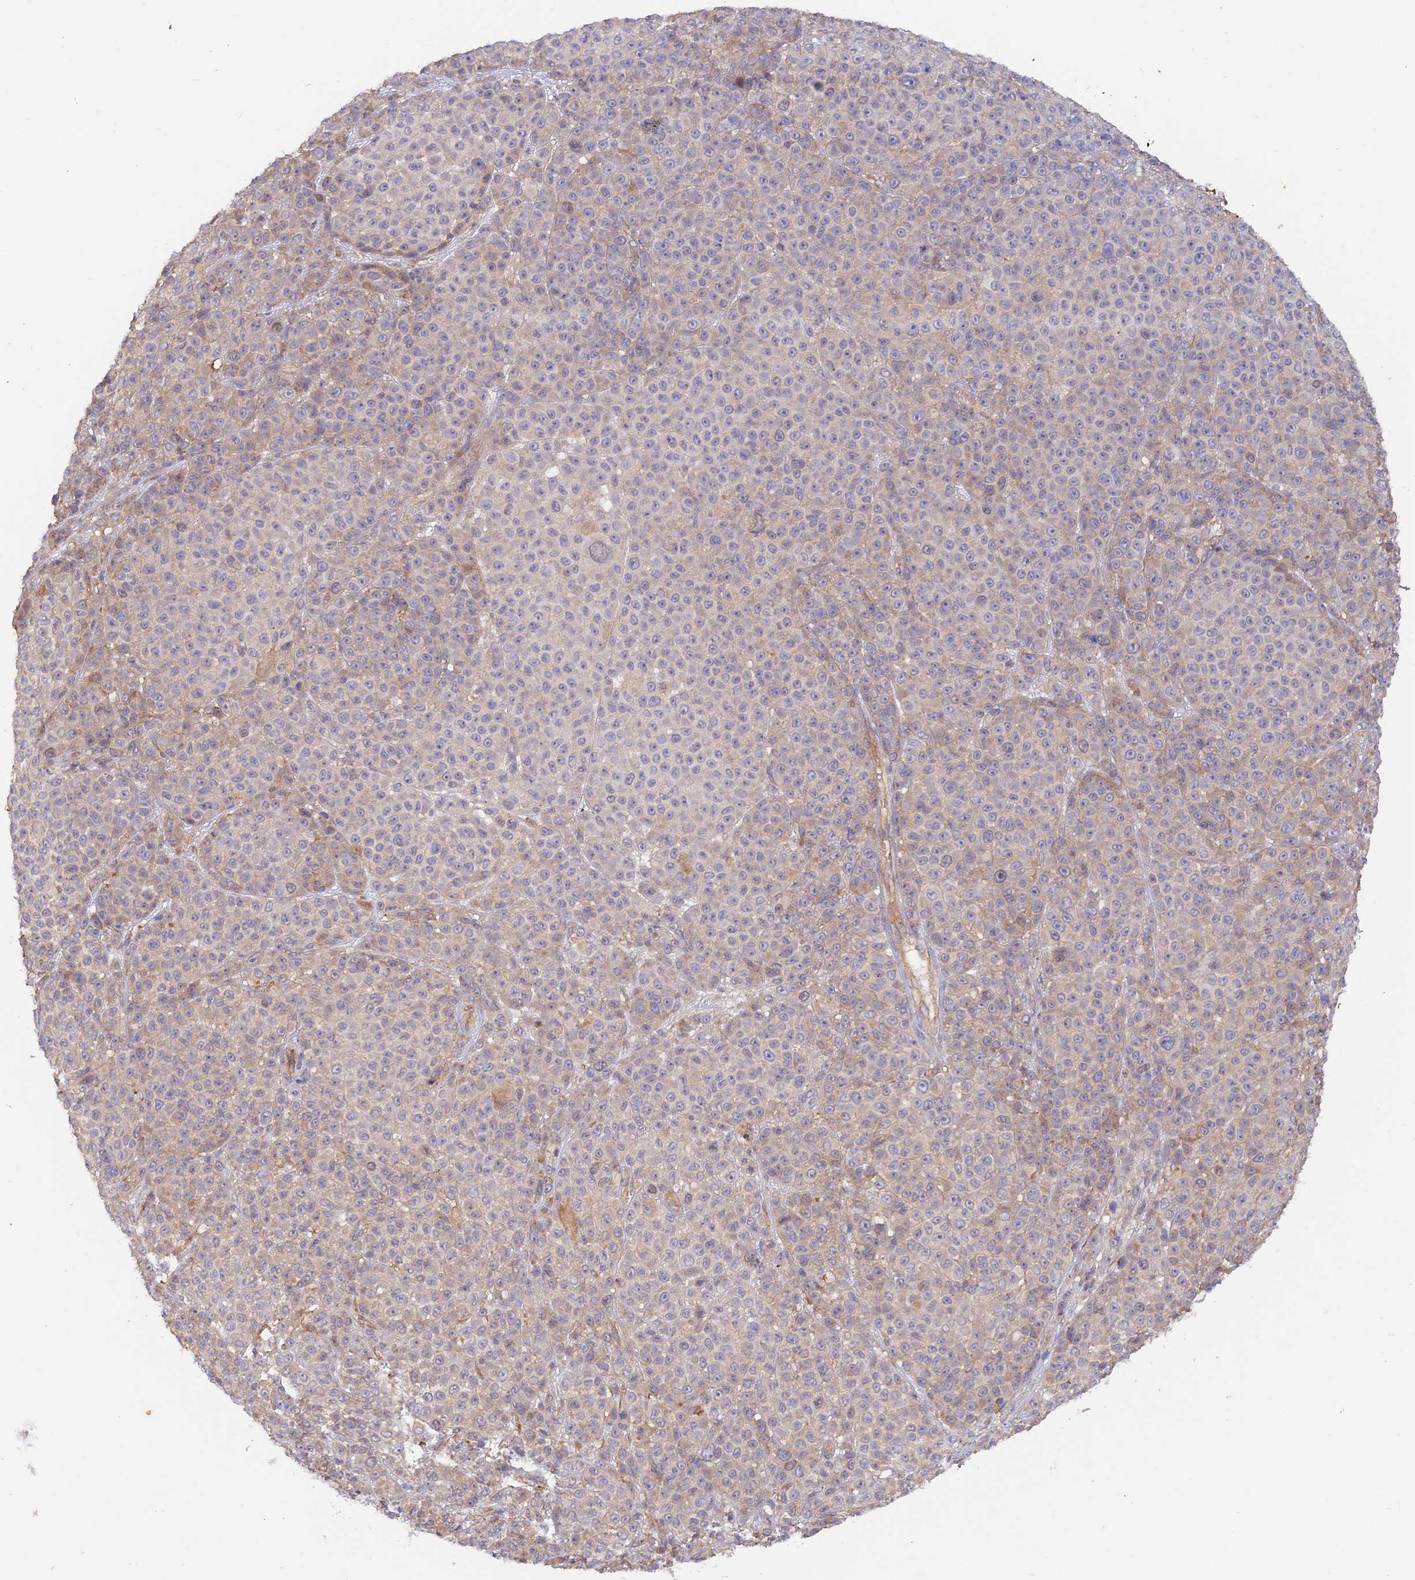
{"staining": {"intensity": "weak", "quantity": "<25%", "location": "cytoplasmic/membranous"}, "tissue": "melanoma", "cell_type": "Tumor cells", "image_type": "cancer", "snomed": [{"axis": "morphology", "description": "Malignant melanoma, NOS"}, {"axis": "topography", "description": "Skin"}], "caption": "This is an immunohistochemistry (IHC) histopathology image of human malignant melanoma. There is no expression in tumor cells.", "gene": "MYO9A", "patient": {"sex": "female", "age": 94}}